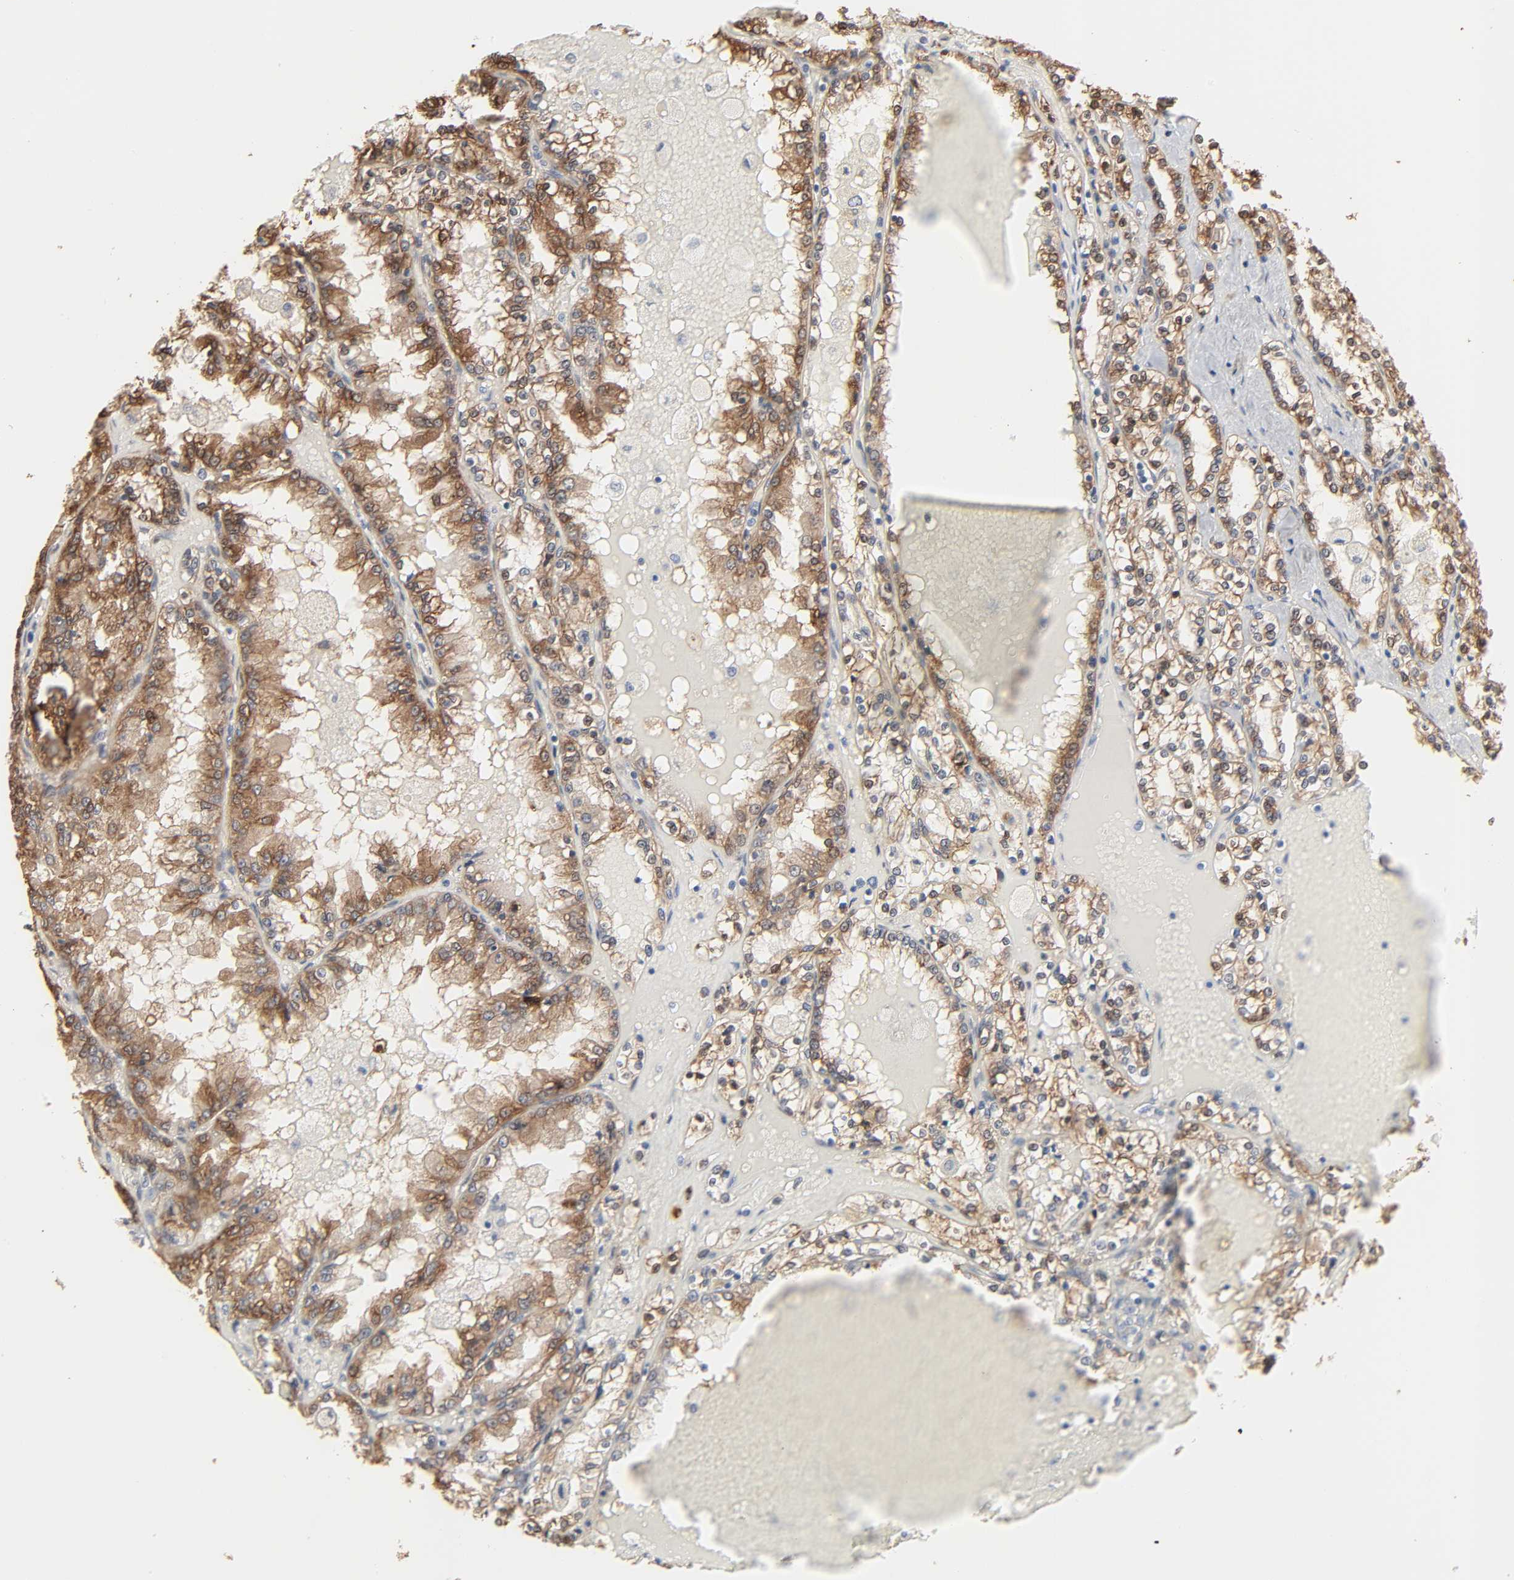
{"staining": {"intensity": "moderate", "quantity": "25%-75%", "location": "cytoplasmic/membranous,nuclear"}, "tissue": "renal cancer", "cell_type": "Tumor cells", "image_type": "cancer", "snomed": [{"axis": "morphology", "description": "Adenocarcinoma, NOS"}, {"axis": "topography", "description": "Kidney"}], "caption": "Tumor cells display moderate cytoplasmic/membranous and nuclear positivity in approximately 25%-75% of cells in renal cancer.", "gene": "NDRG2", "patient": {"sex": "female", "age": 56}}